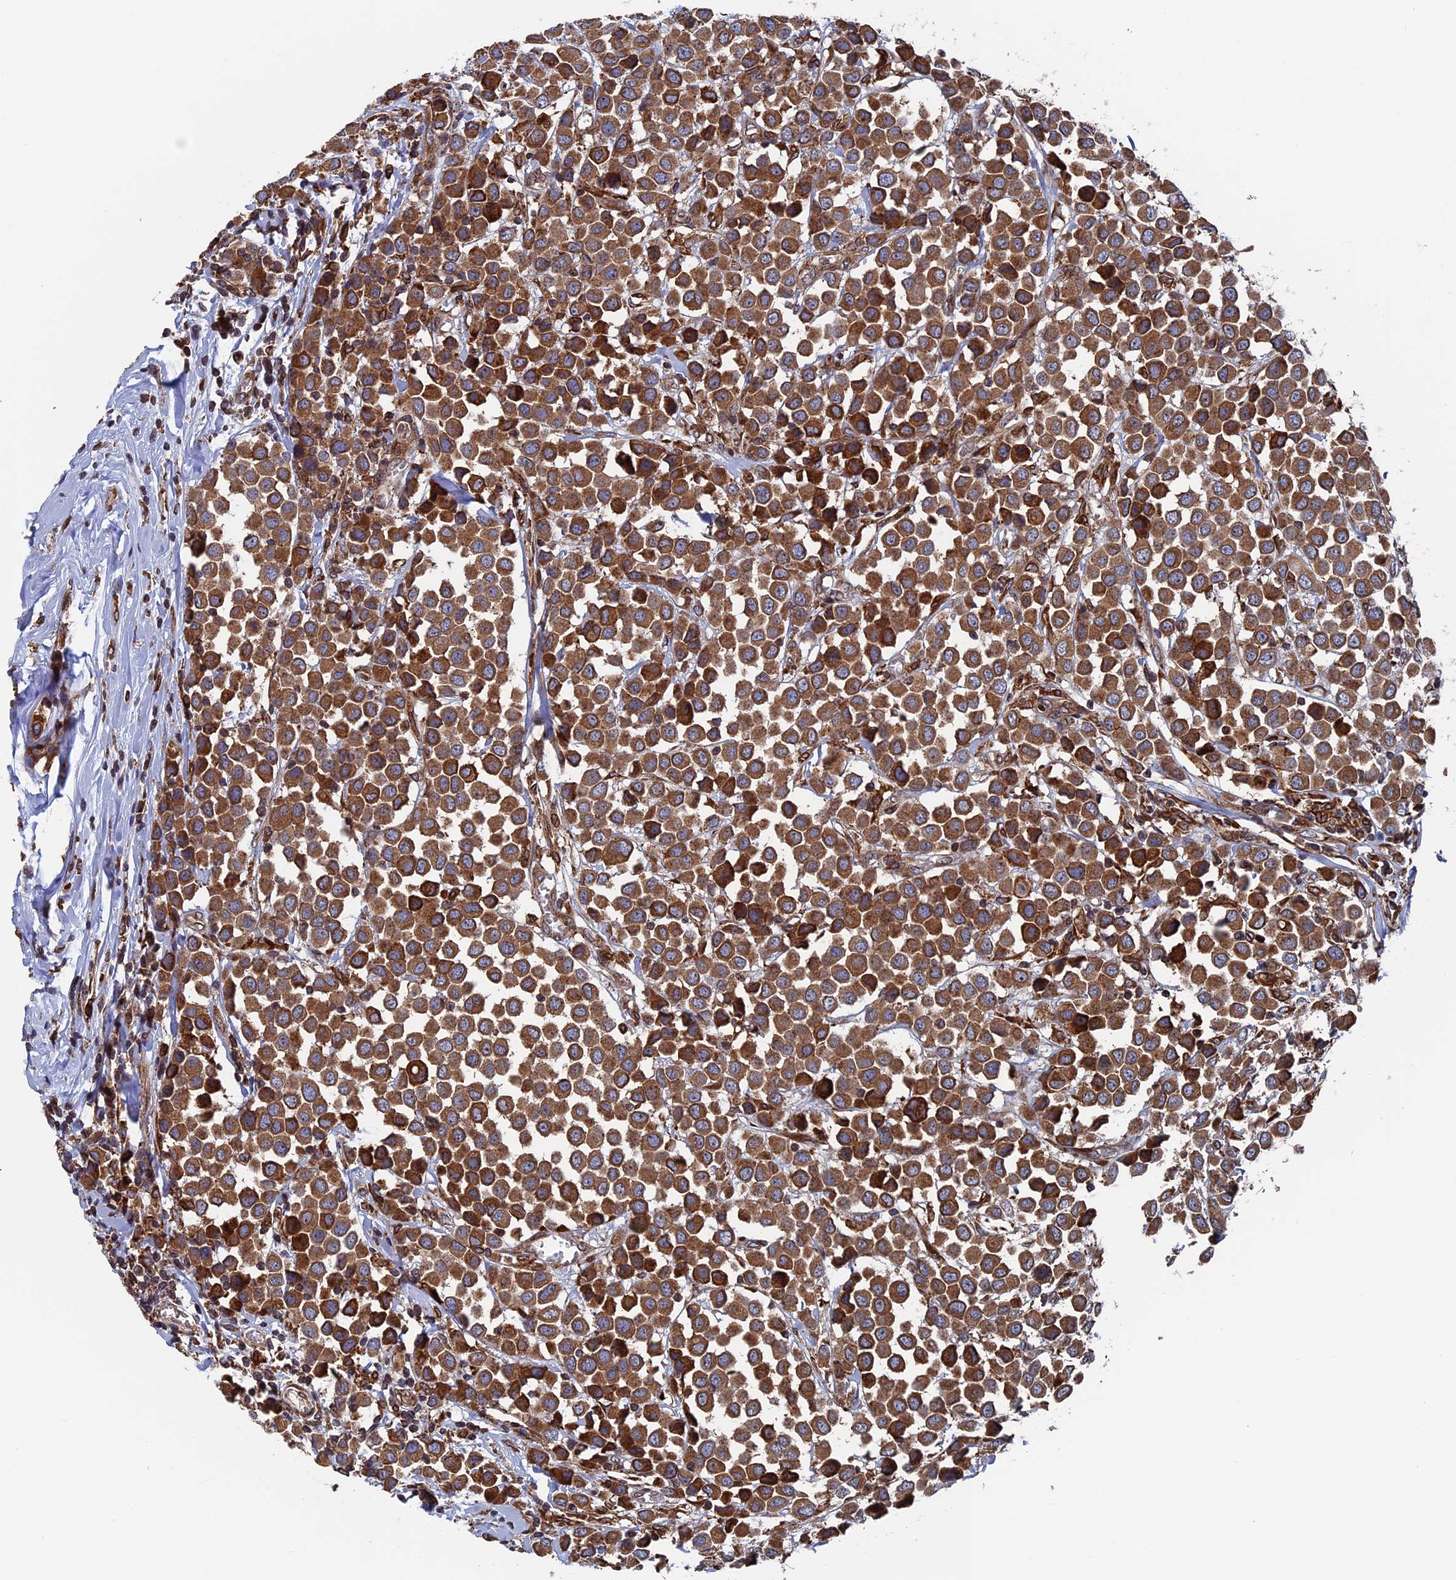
{"staining": {"intensity": "strong", "quantity": ">75%", "location": "cytoplasmic/membranous"}, "tissue": "breast cancer", "cell_type": "Tumor cells", "image_type": "cancer", "snomed": [{"axis": "morphology", "description": "Duct carcinoma"}, {"axis": "topography", "description": "Breast"}], "caption": "IHC histopathology image of neoplastic tissue: human breast cancer (invasive ductal carcinoma) stained using IHC shows high levels of strong protein expression localized specifically in the cytoplasmic/membranous of tumor cells, appearing as a cytoplasmic/membranous brown color.", "gene": "RPUSD1", "patient": {"sex": "female", "age": 61}}